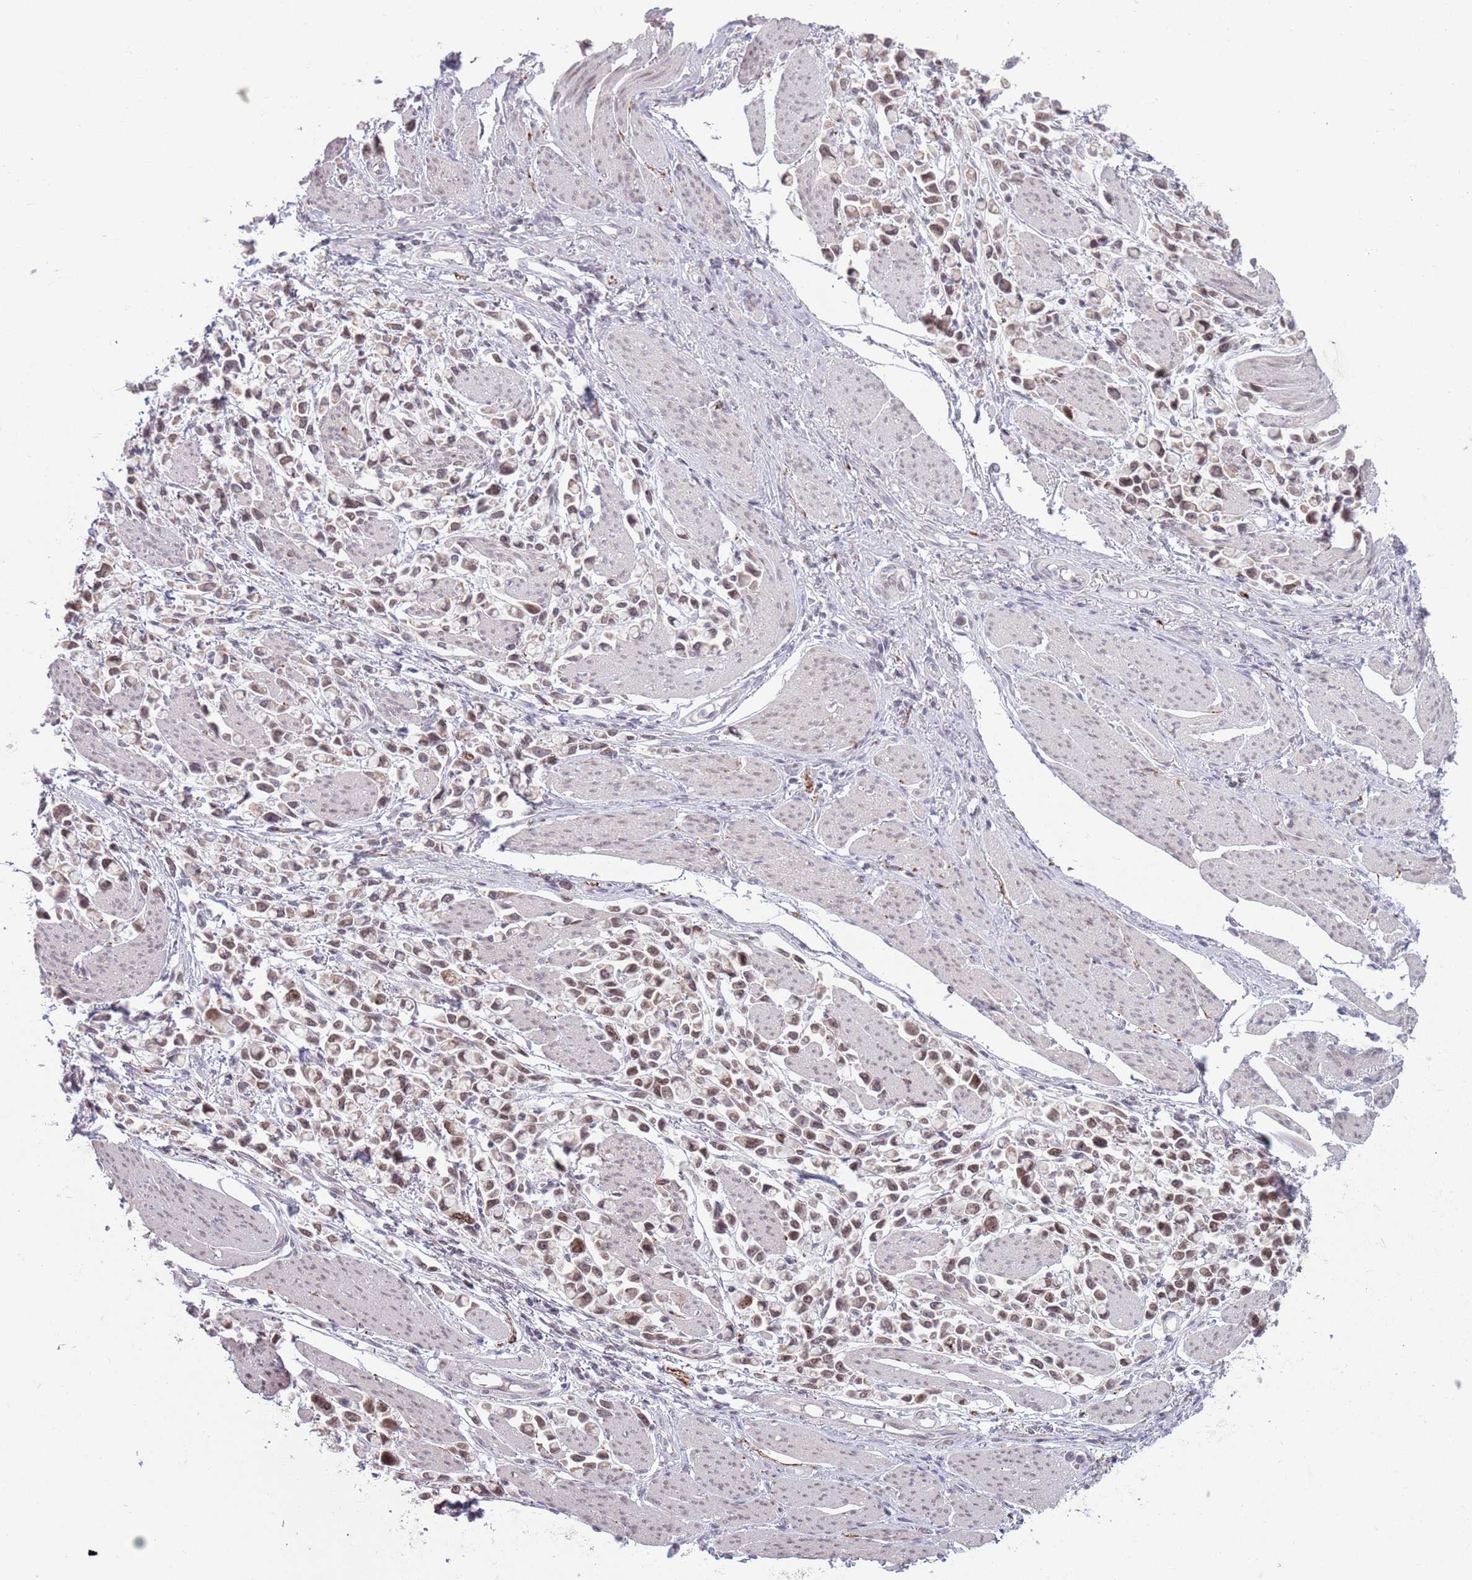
{"staining": {"intensity": "moderate", "quantity": "25%-75%", "location": "nuclear"}, "tissue": "stomach cancer", "cell_type": "Tumor cells", "image_type": "cancer", "snomed": [{"axis": "morphology", "description": "Adenocarcinoma, NOS"}, {"axis": "topography", "description": "Stomach"}], "caption": "Immunohistochemistry histopathology image of neoplastic tissue: stomach cancer (adenocarcinoma) stained using IHC displays medium levels of moderate protein expression localized specifically in the nuclear of tumor cells, appearing as a nuclear brown color.", "gene": "MRPL34", "patient": {"sex": "female", "age": 81}}